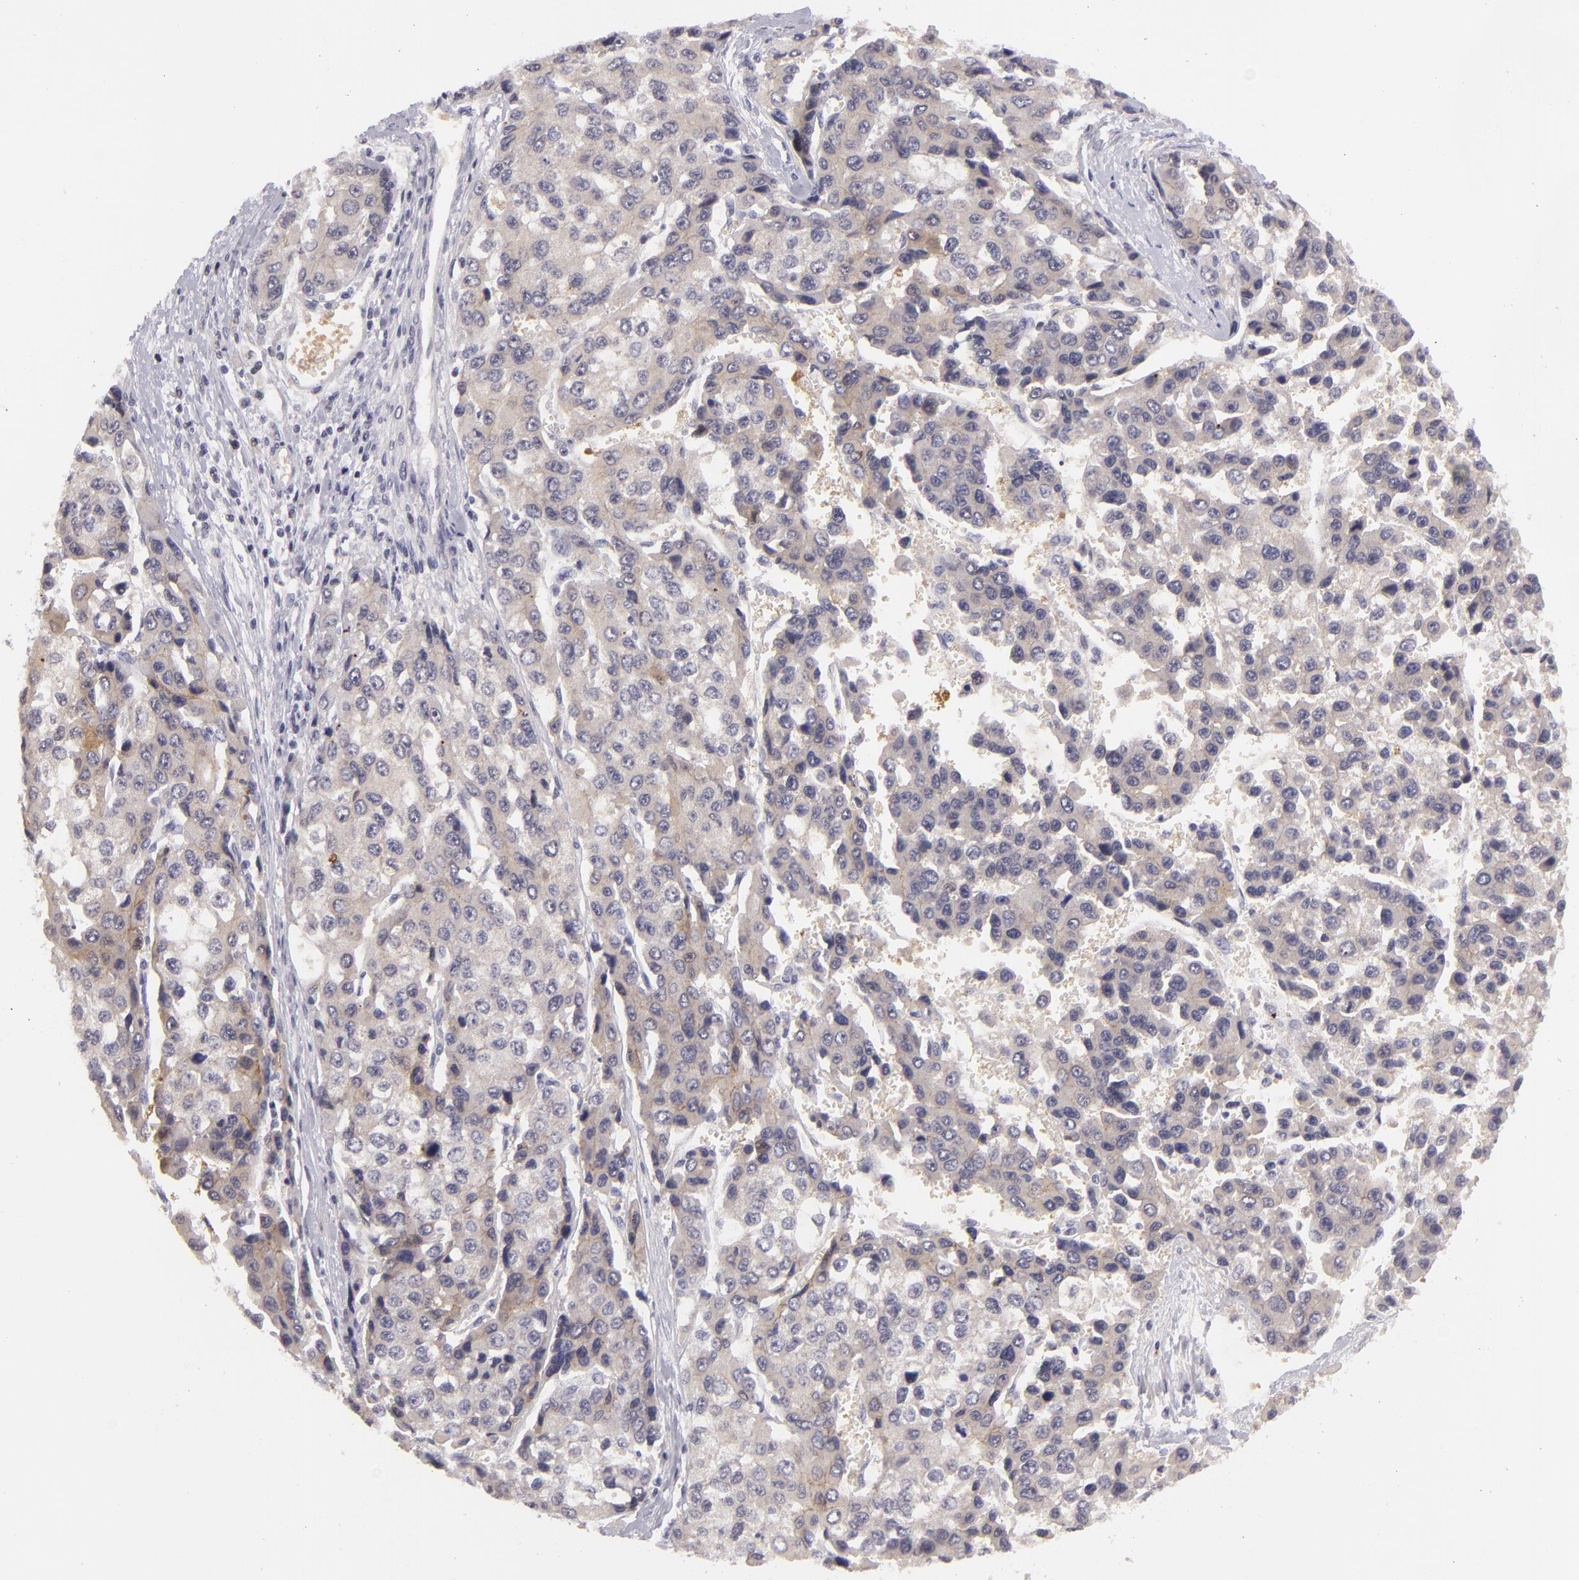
{"staining": {"intensity": "negative", "quantity": "none", "location": "none"}, "tissue": "liver cancer", "cell_type": "Tumor cells", "image_type": "cancer", "snomed": [{"axis": "morphology", "description": "Carcinoma, Hepatocellular, NOS"}, {"axis": "topography", "description": "Liver"}], "caption": "A high-resolution image shows IHC staining of hepatocellular carcinoma (liver), which reveals no significant expression in tumor cells.", "gene": "CTNNB1", "patient": {"sex": "female", "age": 66}}